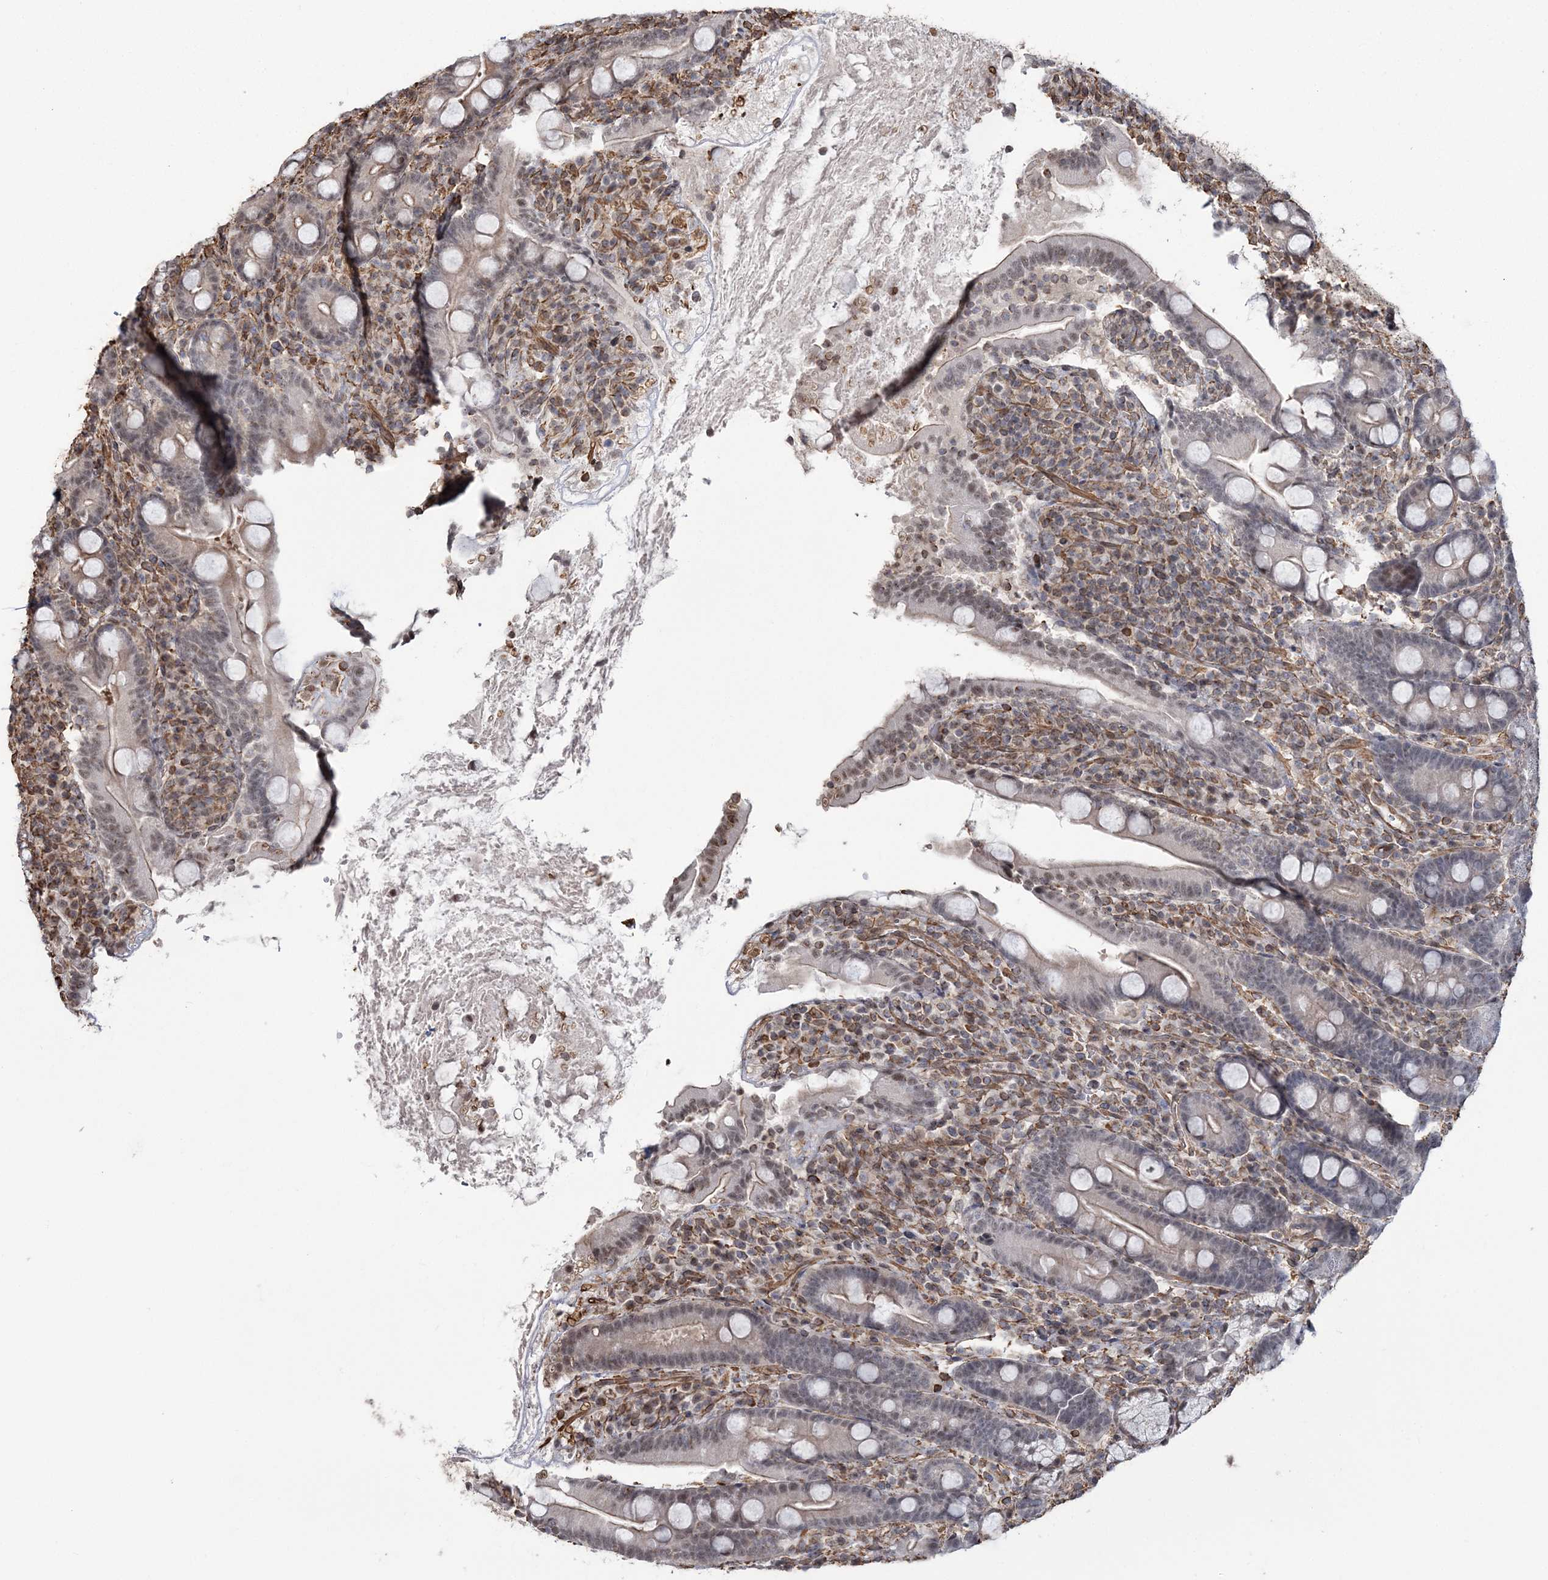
{"staining": {"intensity": "weak", "quantity": "25%-75%", "location": "nuclear"}, "tissue": "duodenum", "cell_type": "Glandular cells", "image_type": "normal", "snomed": [{"axis": "morphology", "description": "Normal tissue, NOS"}, {"axis": "topography", "description": "Duodenum"}], "caption": "A high-resolution image shows immunohistochemistry staining of benign duodenum, which displays weak nuclear staining in approximately 25%-75% of glandular cells.", "gene": "ATP11B", "patient": {"sex": "male", "age": 35}}